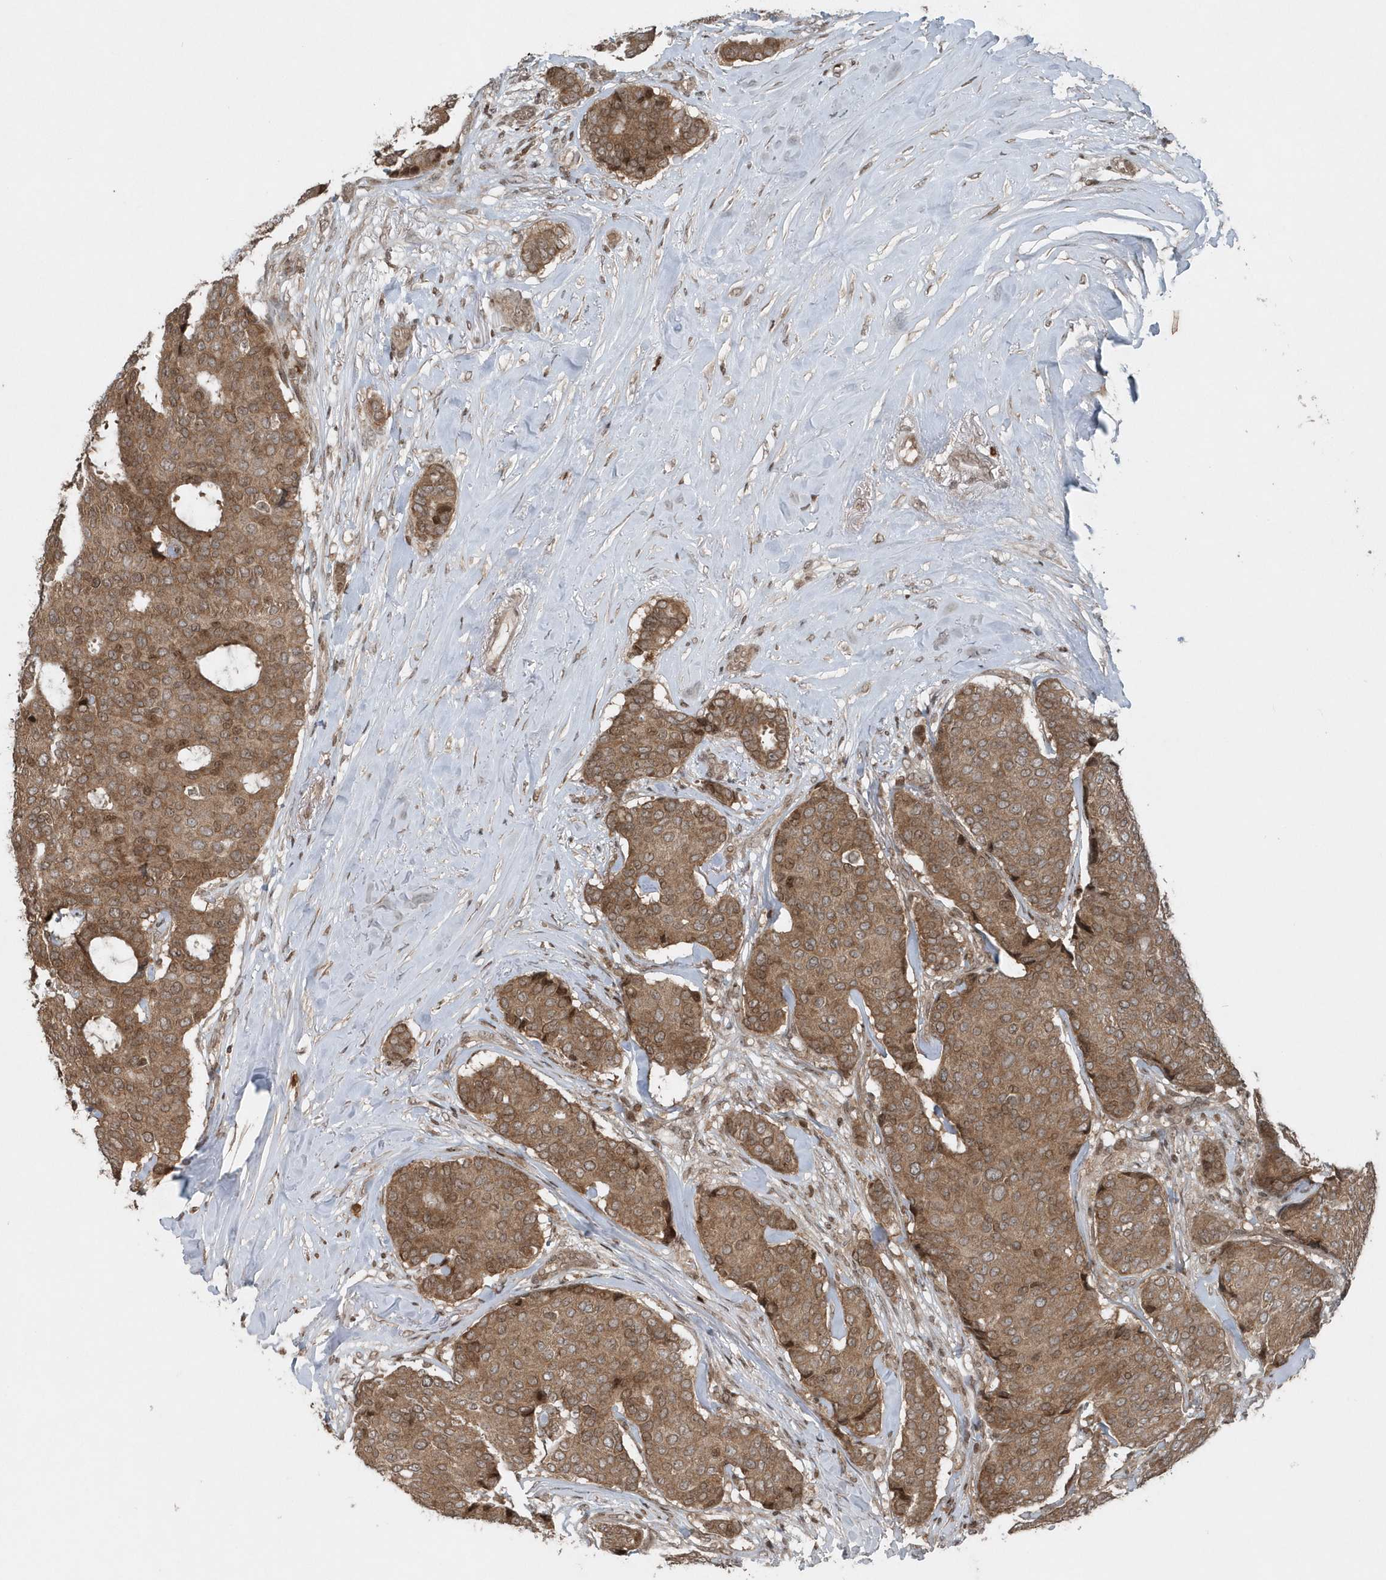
{"staining": {"intensity": "moderate", "quantity": ">75%", "location": "cytoplasmic/membranous"}, "tissue": "breast cancer", "cell_type": "Tumor cells", "image_type": "cancer", "snomed": [{"axis": "morphology", "description": "Duct carcinoma"}, {"axis": "topography", "description": "Breast"}], "caption": "A histopathology image showing moderate cytoplasmic/membranous staining in approximately >75% of tumor cells in breast cancer (infiltrating ductal carcinoma), as visualized by brown immunohistochemical staining.", "gene": "EIF2B1", "patient": {"sex": "female", "age": 75}}